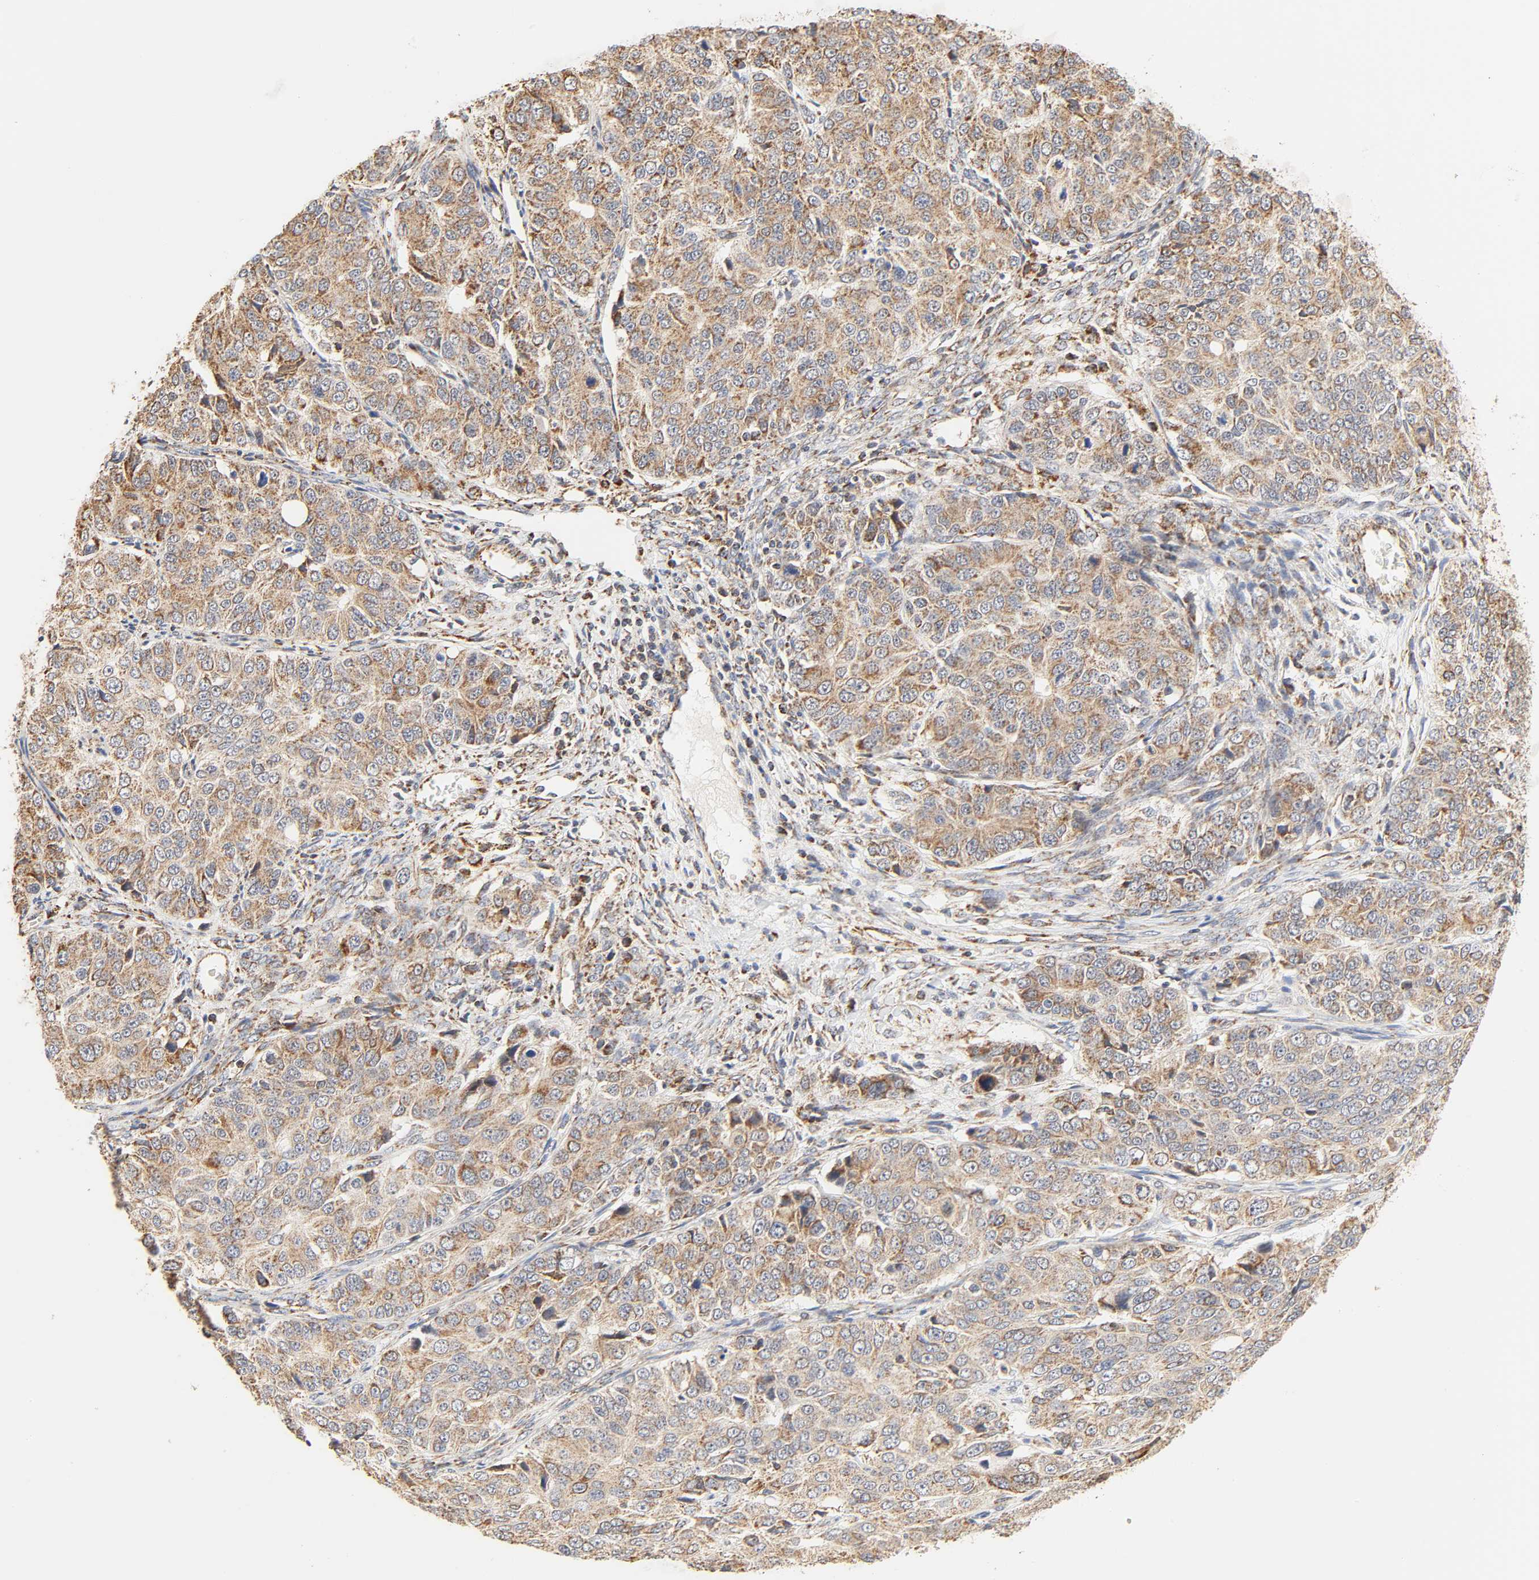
{"staining": {"intensity": "moderate", "quantity": ">75%", "location": "cytoplasmic/membranous"}, "tissue": "ovarian cancer", "cell_type": "Tumor cells", "image_type": "cancer", "snomed": [{"axis": "morphology", "description": "Carcinoma, endometroid"}, {"axis": "topography", "description": "Ovary"}], "caption": "This photomicrograph exhibits IHC staining of ovarian endometroid carcinoma, with medium moderate cytoplasmic/membranous expression in about >75% of tumor cells.", "gene": "ZMAT5", "patient": {"sex": "female", "age": 51}}